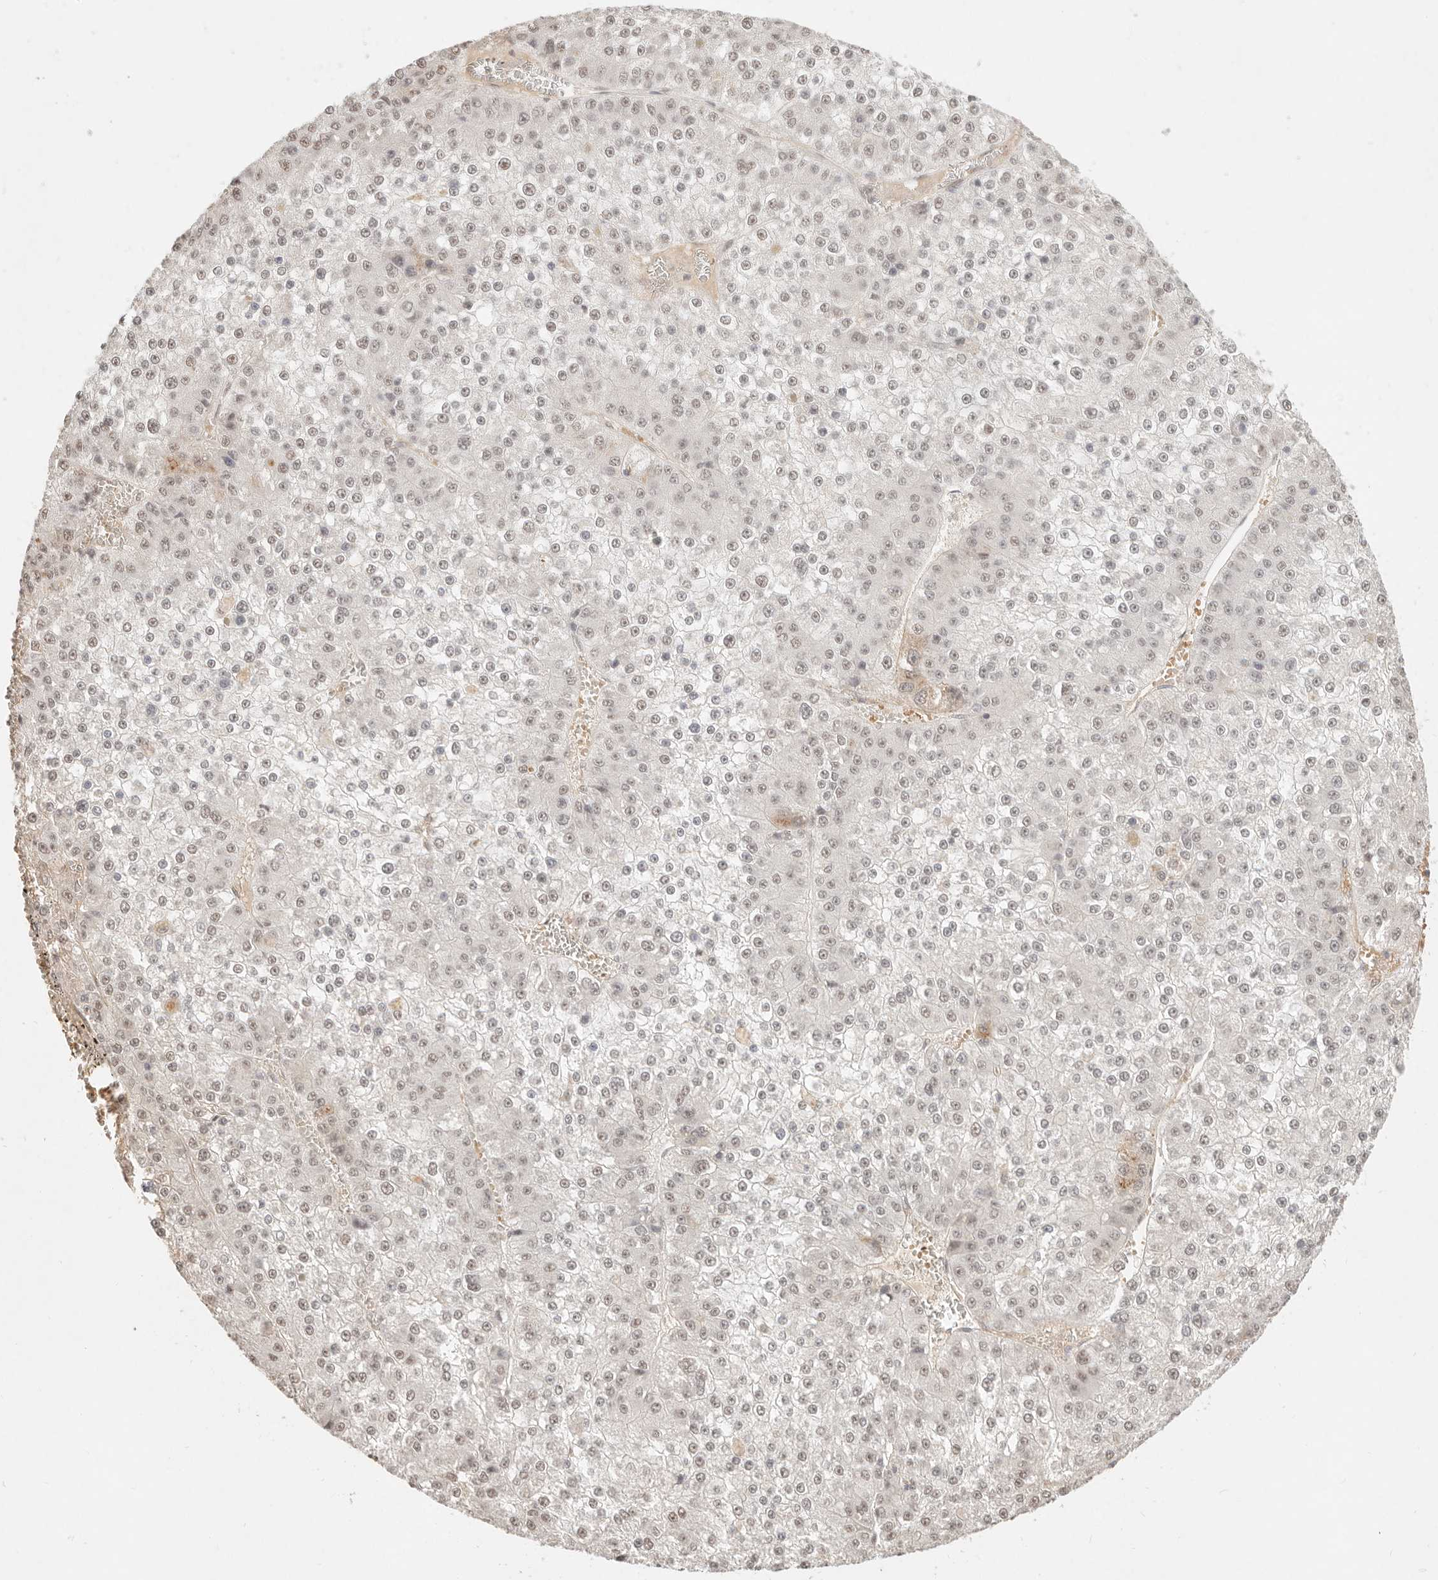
{"staining": {"intensity": "weak", "quantity": ">75%", "location": "nuclear"}, "tissue": "liver cancer", "cell_type": "Tumor cells", "image_type": "cancer", "snomed": [{"axis": "morphology", "description": "Carcinoma, Hepatocellular, NOS"}, {"axis": "topography", "description": "Liver"}], "caption": "This is an image of IHC staining of liver cancer, which shows weak expression in the nuclear of tumor cells.", "gene": "MEP1A", "patient": {"sex": "female", "age": 73}}